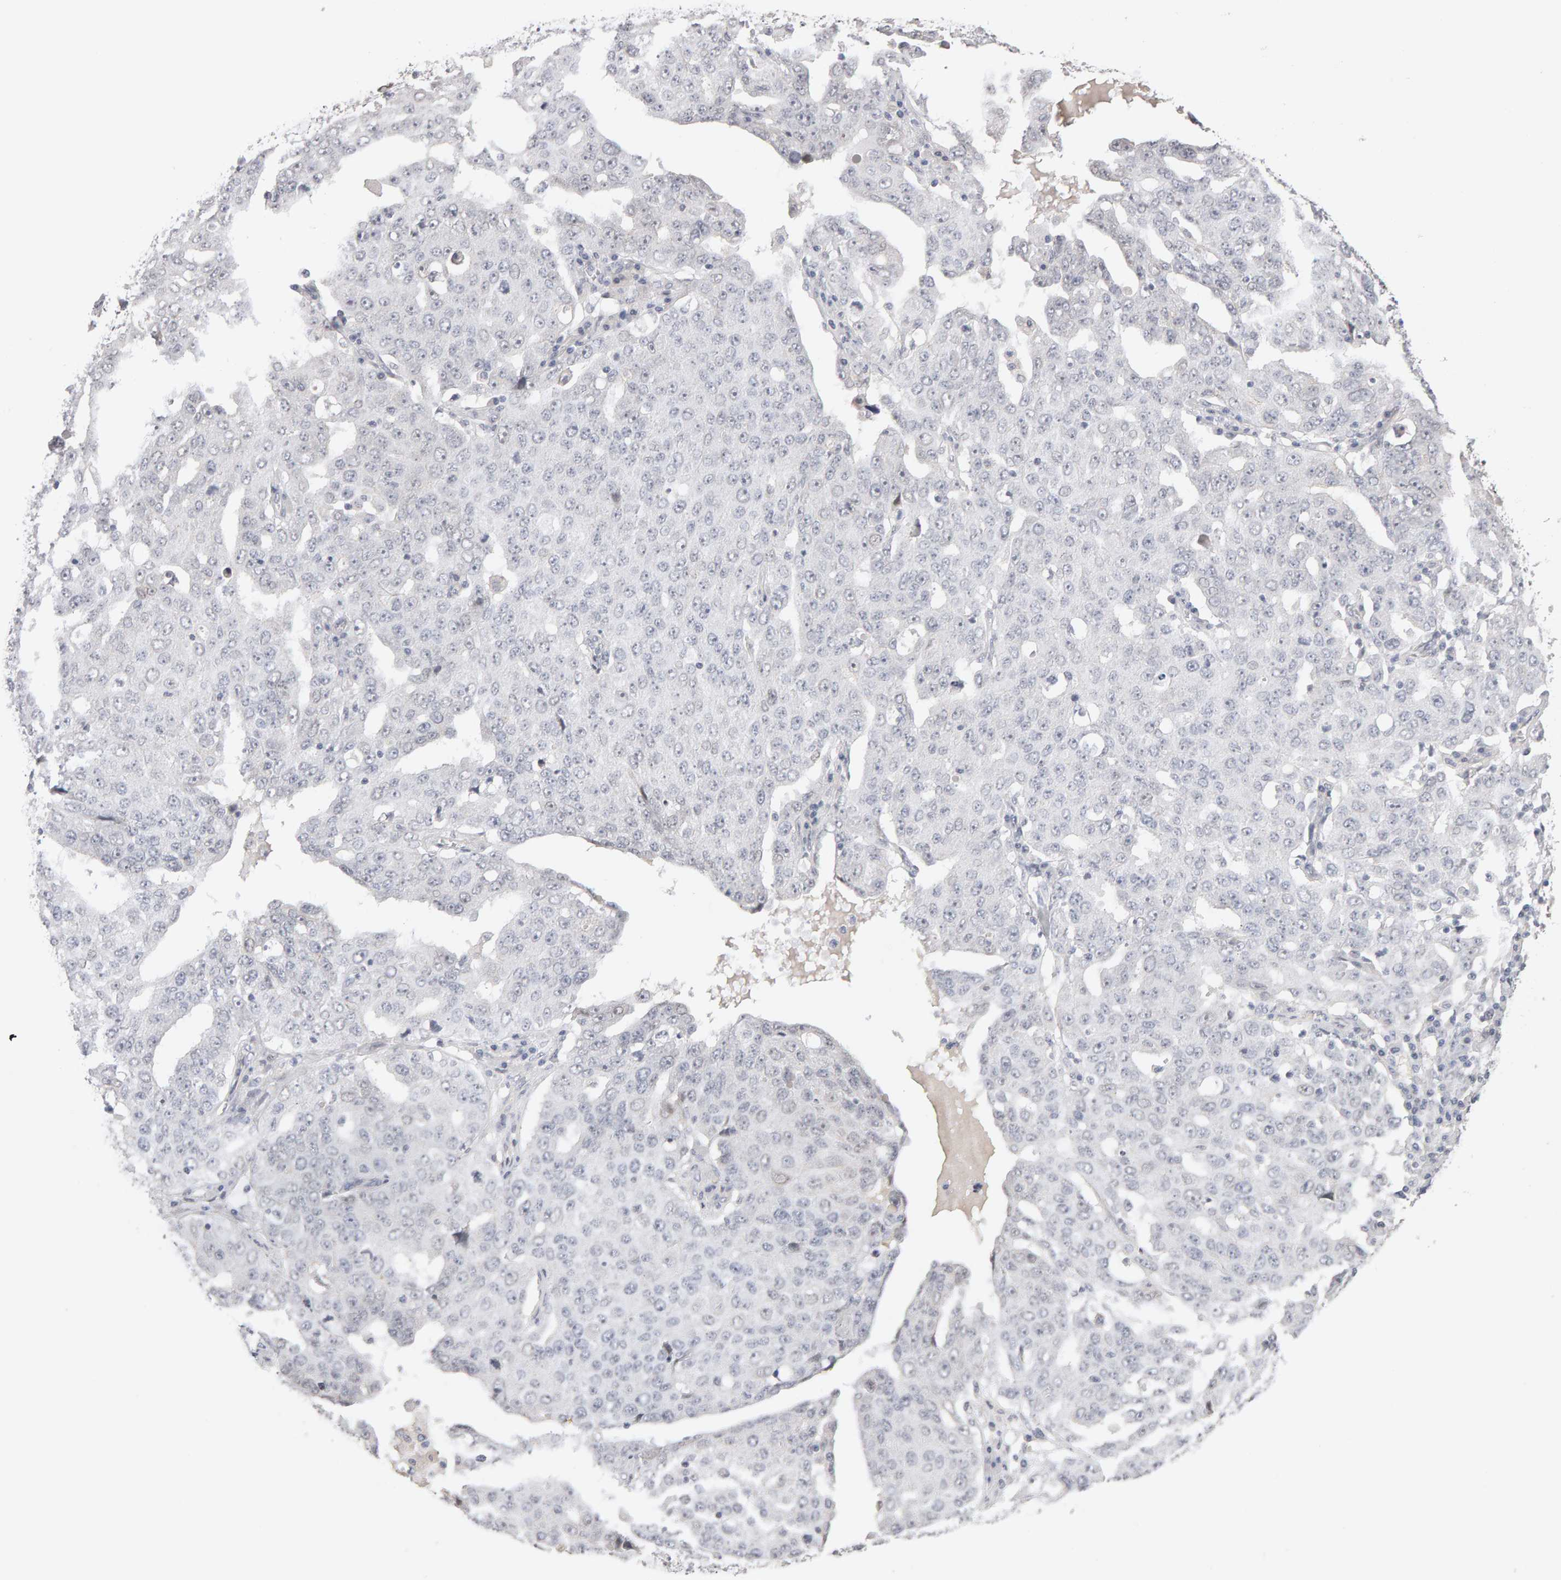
{"staining": {"intensity": "negative", "quantity": "none", "location": "none"}, "tissue": "ovarian cancer", "cell_type": "Tumor cells", "image_type": "cancer", "snomed": [{"axis": "morphology", "description": "Carcinoma, endometroid"}, {"axis": "topography", "description": "Ovary"}], "caption": "High magnification brightfield microscopy of endometroid carcinoma (ovarian) stained with DAB (brown) and counterstained with hematoxylin (blue): tumor cells show no significant expression.", "gene": "HNF4A", "patient": {"sex": "female", "age": 62}}